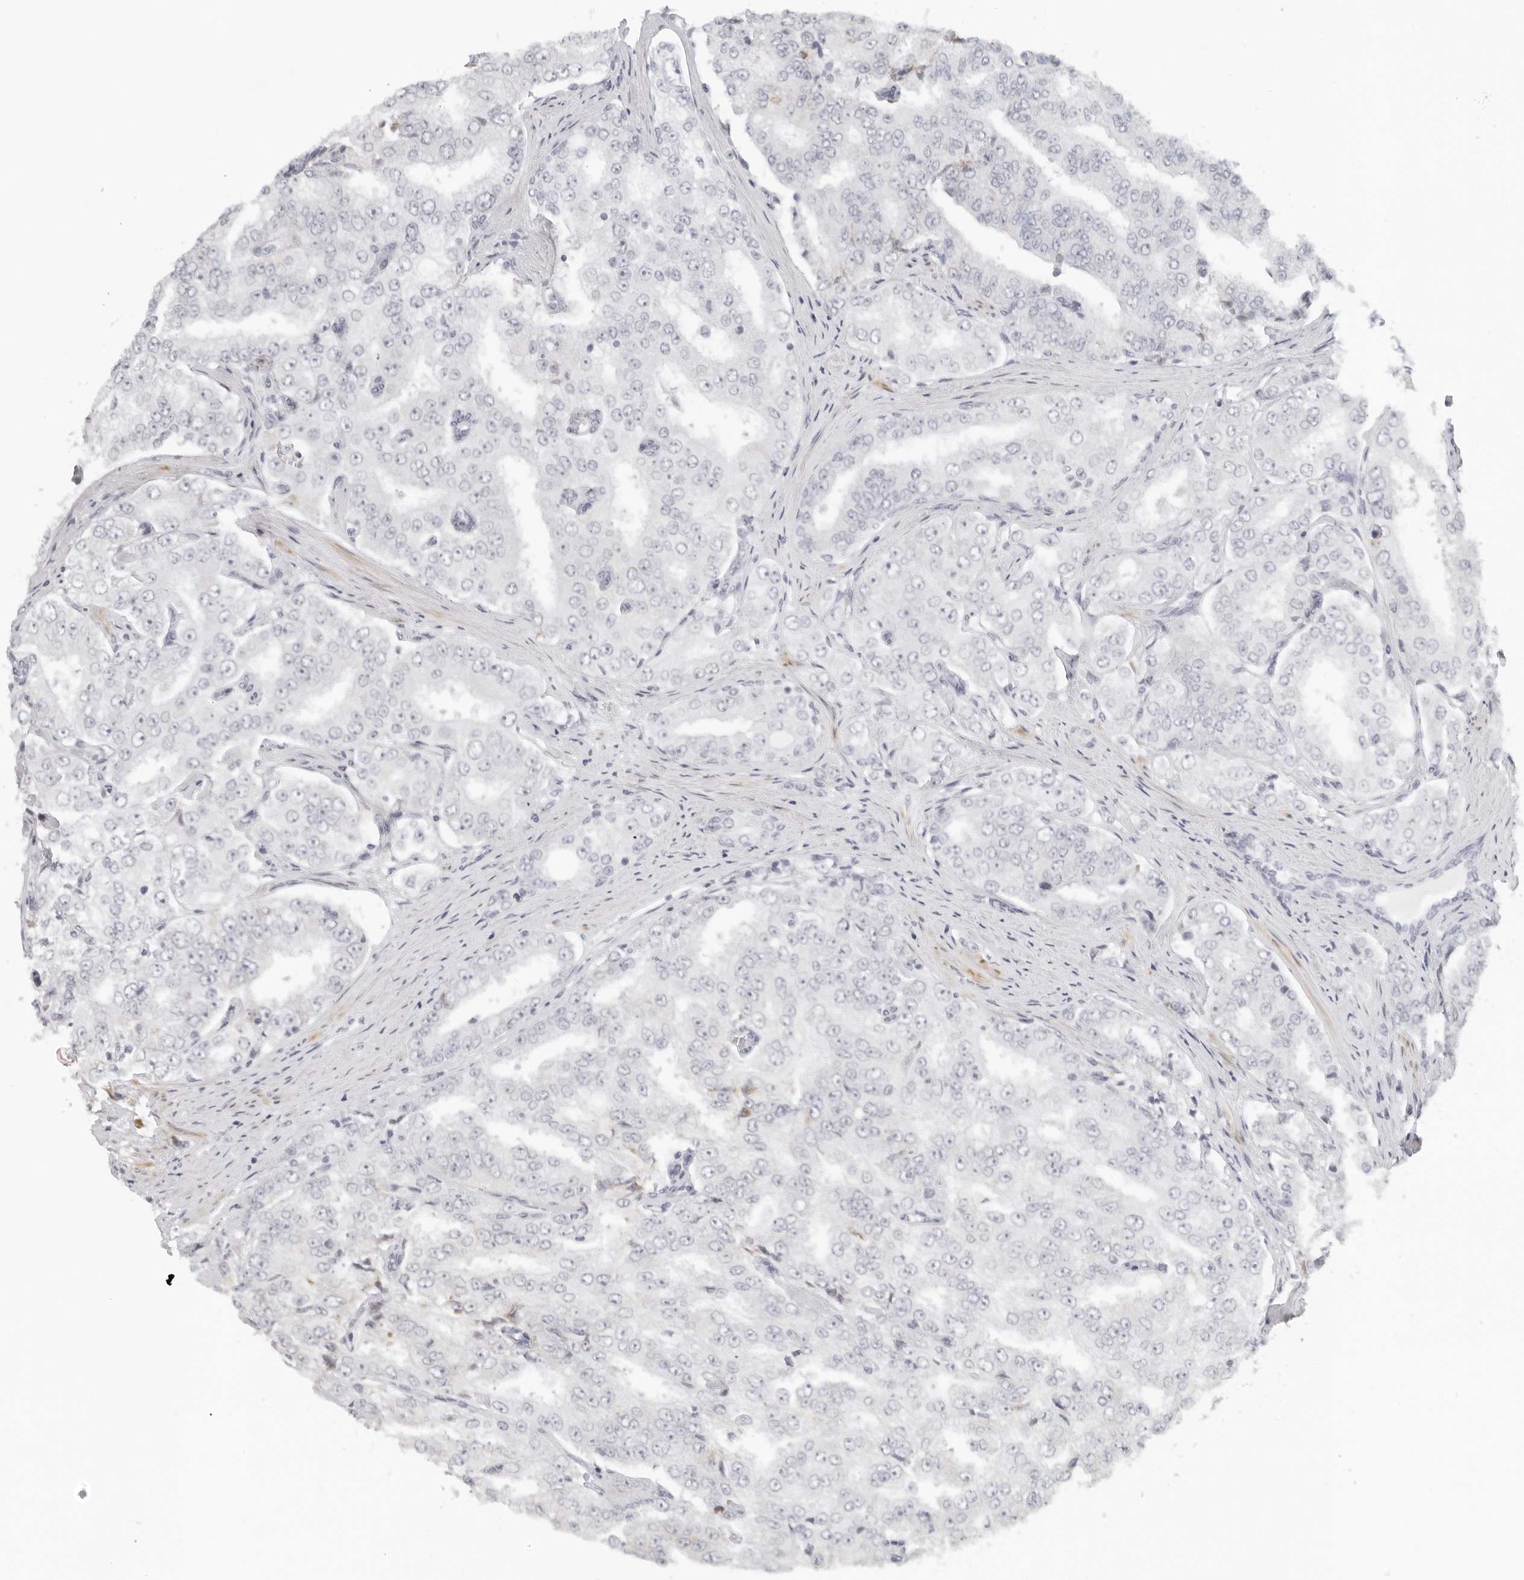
{"staining": {"intensity": "negative", "quantity": "none", "location": "none"}, "tissue": "prostate cancer", "cell_type": "Tumor cells", "image_type": "cancer", "snomed": [{"axis": "morphology", "description": "Adenocarcinoma, High grade"}, {"axis": "topography", "description": "Prostate"}], "caption": "Human prostate high-grade adenocarcinoma stained for a protein using immunohistochemistry reveals no expression in tumor cells.", "gene": "RPS6KC1", "patient": {"sex": "male", "age": 58}}